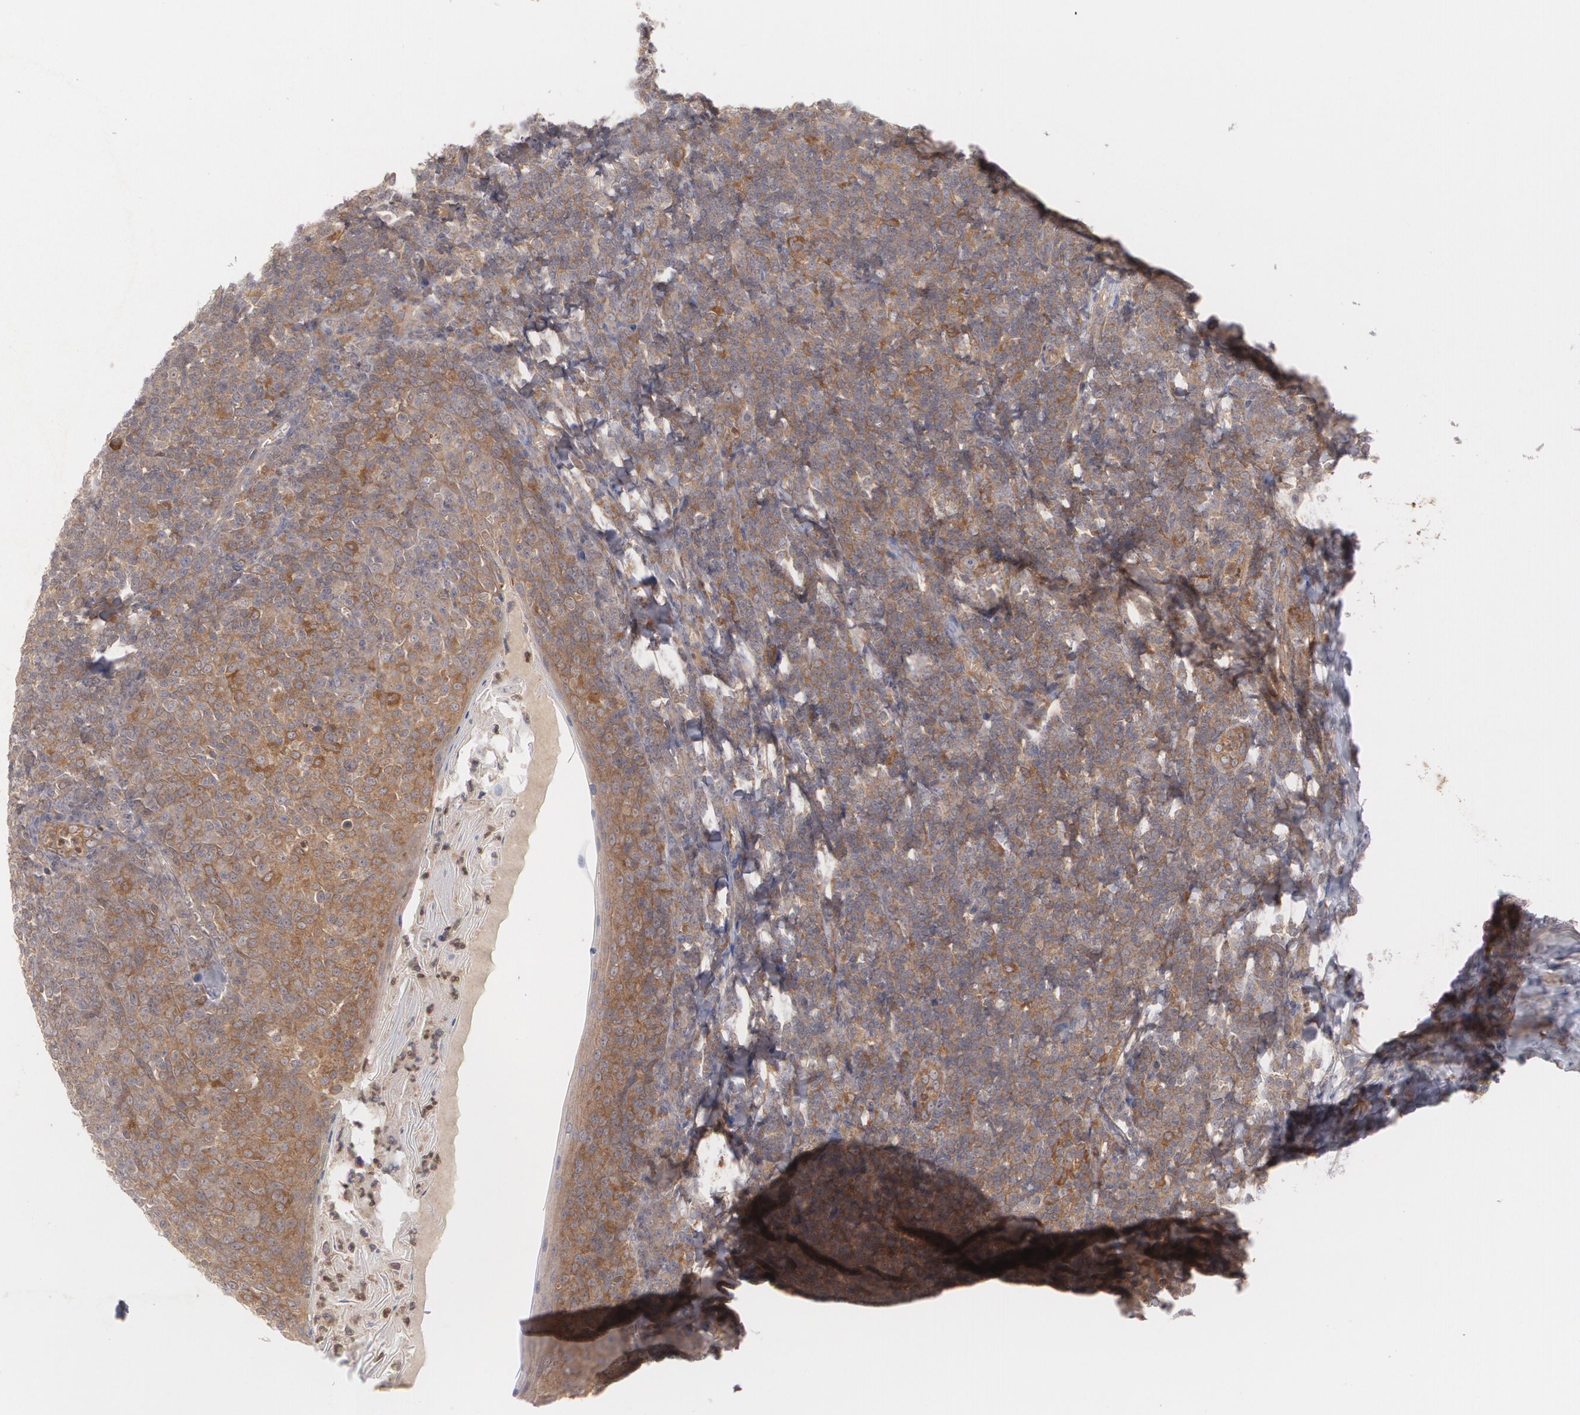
{"staining": {"intensity": "weak", "quantity": "25%-75%", "location": "cytoplasmic/membranous"}, "tissue": "tonsil", "cell_type": "Germinal center cells", "image_type": "normal", "snomed": [{"axis": "morphology", "description": "Normal tissue, NOS"}, {"axis": "topography", "description": "Tonsil"}], "caption": "Protein analysis of benign tonsil displays weak cytoplasmic/membranous expression in approximately 25%-75% of germinal center cells. (DAB IHC, brown staining for protein, blue staining for nuclei).", "gene": "HTT", "patient": {"sex": "male", "age": 31}}